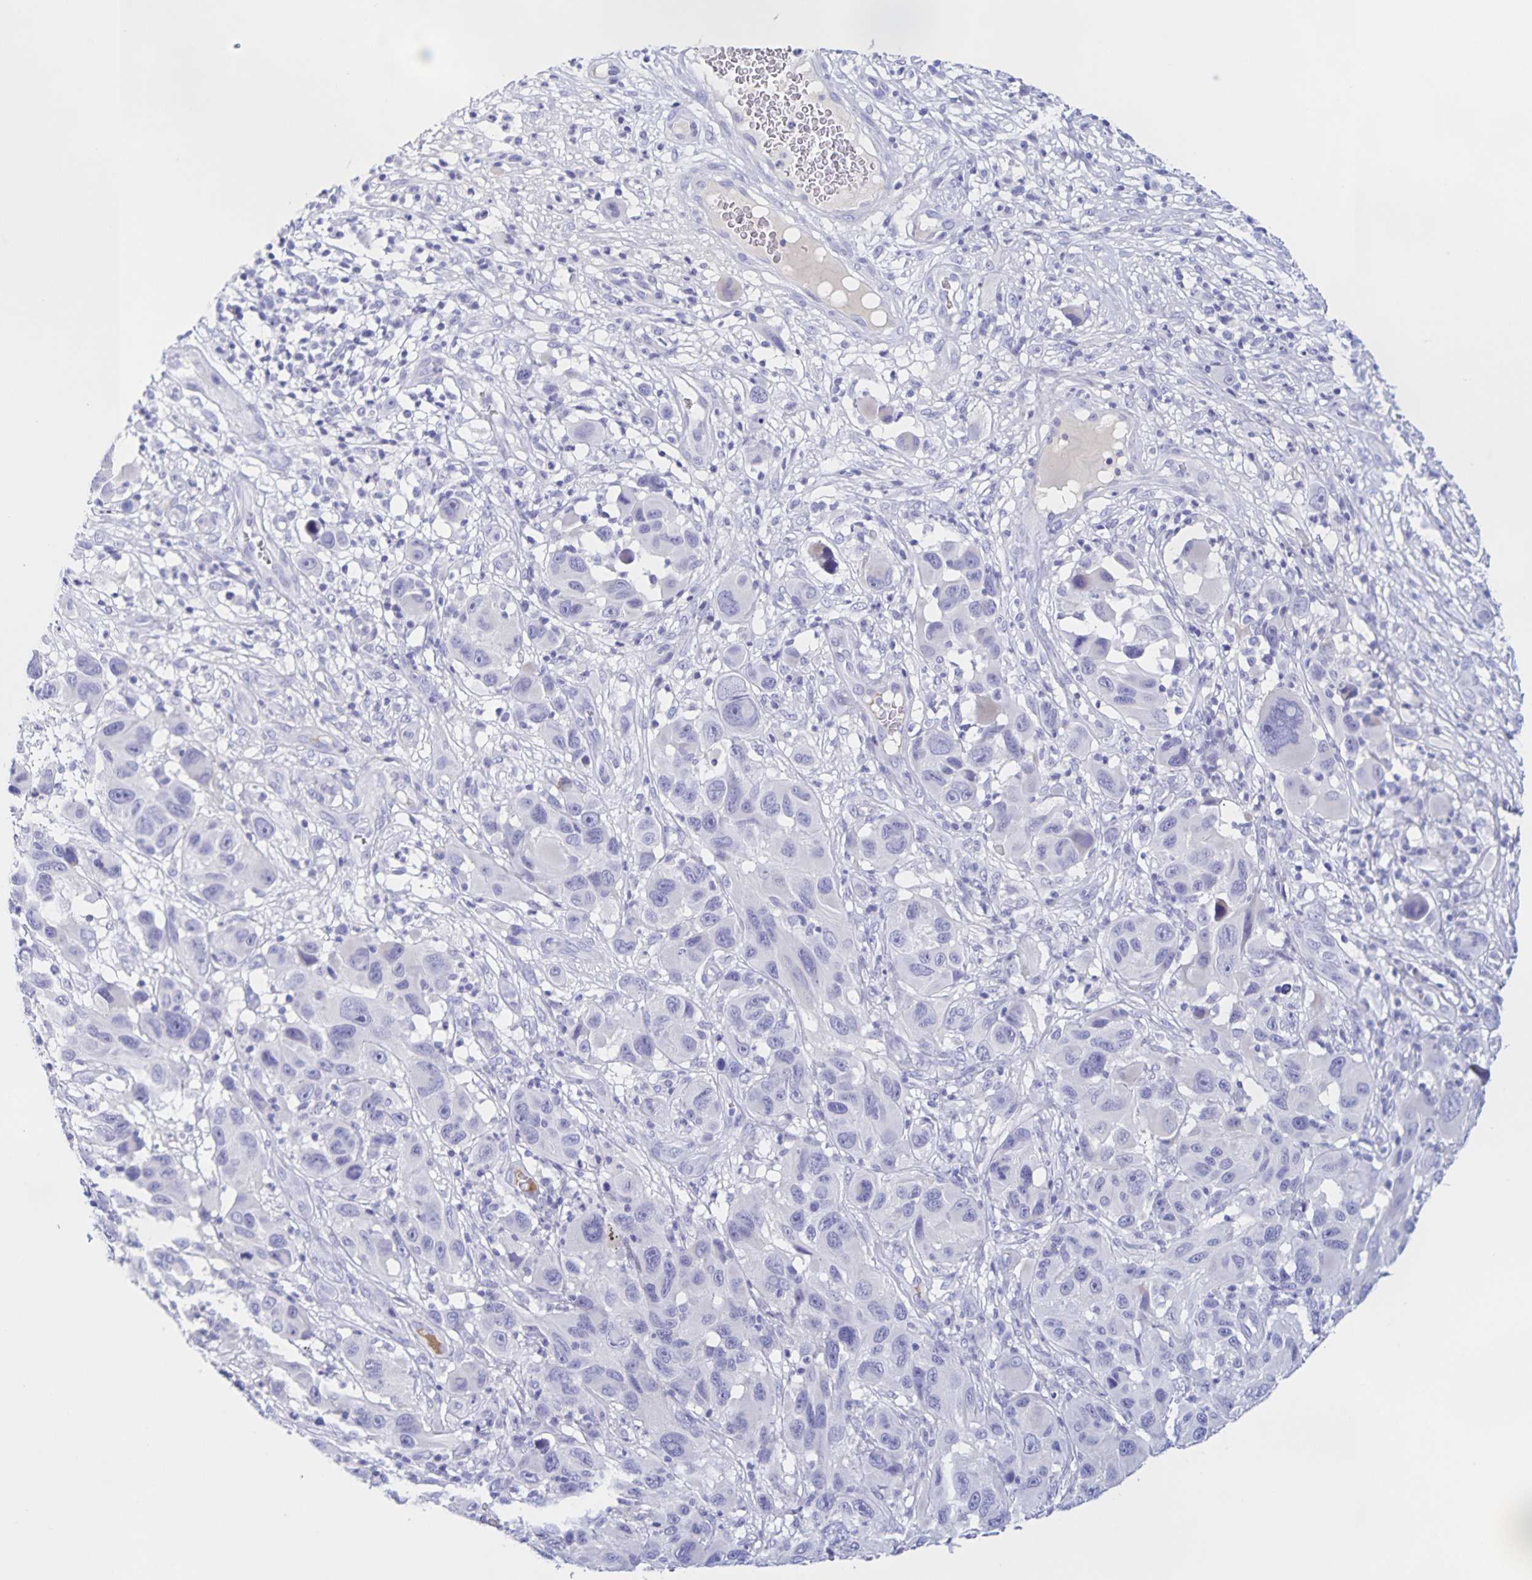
{"staining": {"intensity": "negative", "quantity": "none", "location": "none"}, "tissue": "melanoma", "cell_type": "Tumor cells", "image_type": "cancer", "snomed": [{"axis": "morphology", "description": "Malignant melanoma, NOS"}, {"axis": "topography", "description": "Skin"}], "caption": "Image shows no protein expression in tumor cells of melanoma tissue.", "gene": "CATSPER4", "patient": {"sex": "male", "age": 53}}